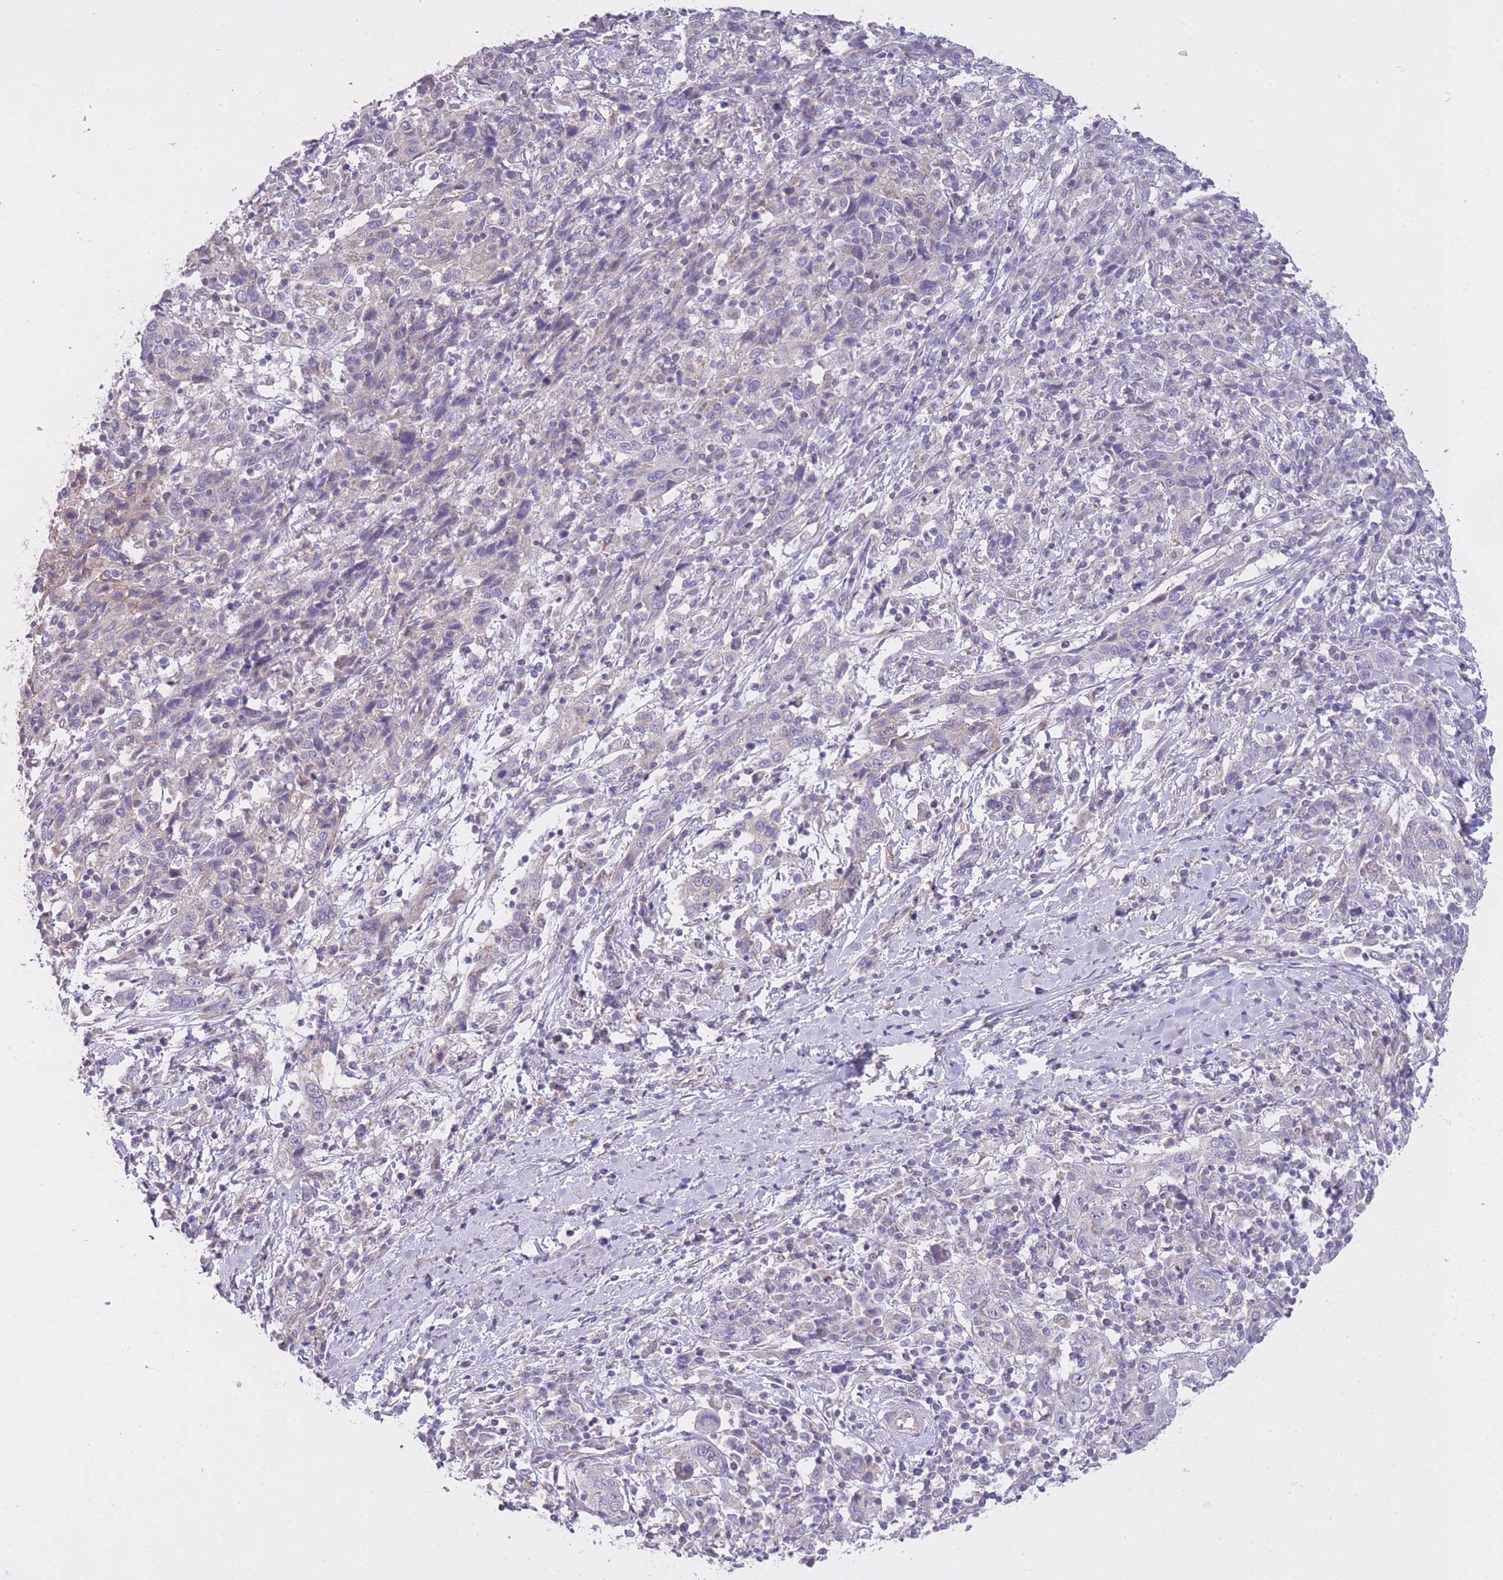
{"staining": {"intensity": "negative", "quantity": "none", "location": "none"}, "tissue": "cervical cancer", "cell_type": "Tumor cells", "image_type": "cancer", "snomed": [{"axis": "morphology", "description": "Squamous cell carcinoma, NOS"}, {"axis": "topography", "description": "Cervix"}], "caption": "Tumor cells show no significant staining in cervical squamous cell carcinoma.", "gene": "CTBP1", "patient": {"sex": "female", "age": 46}}